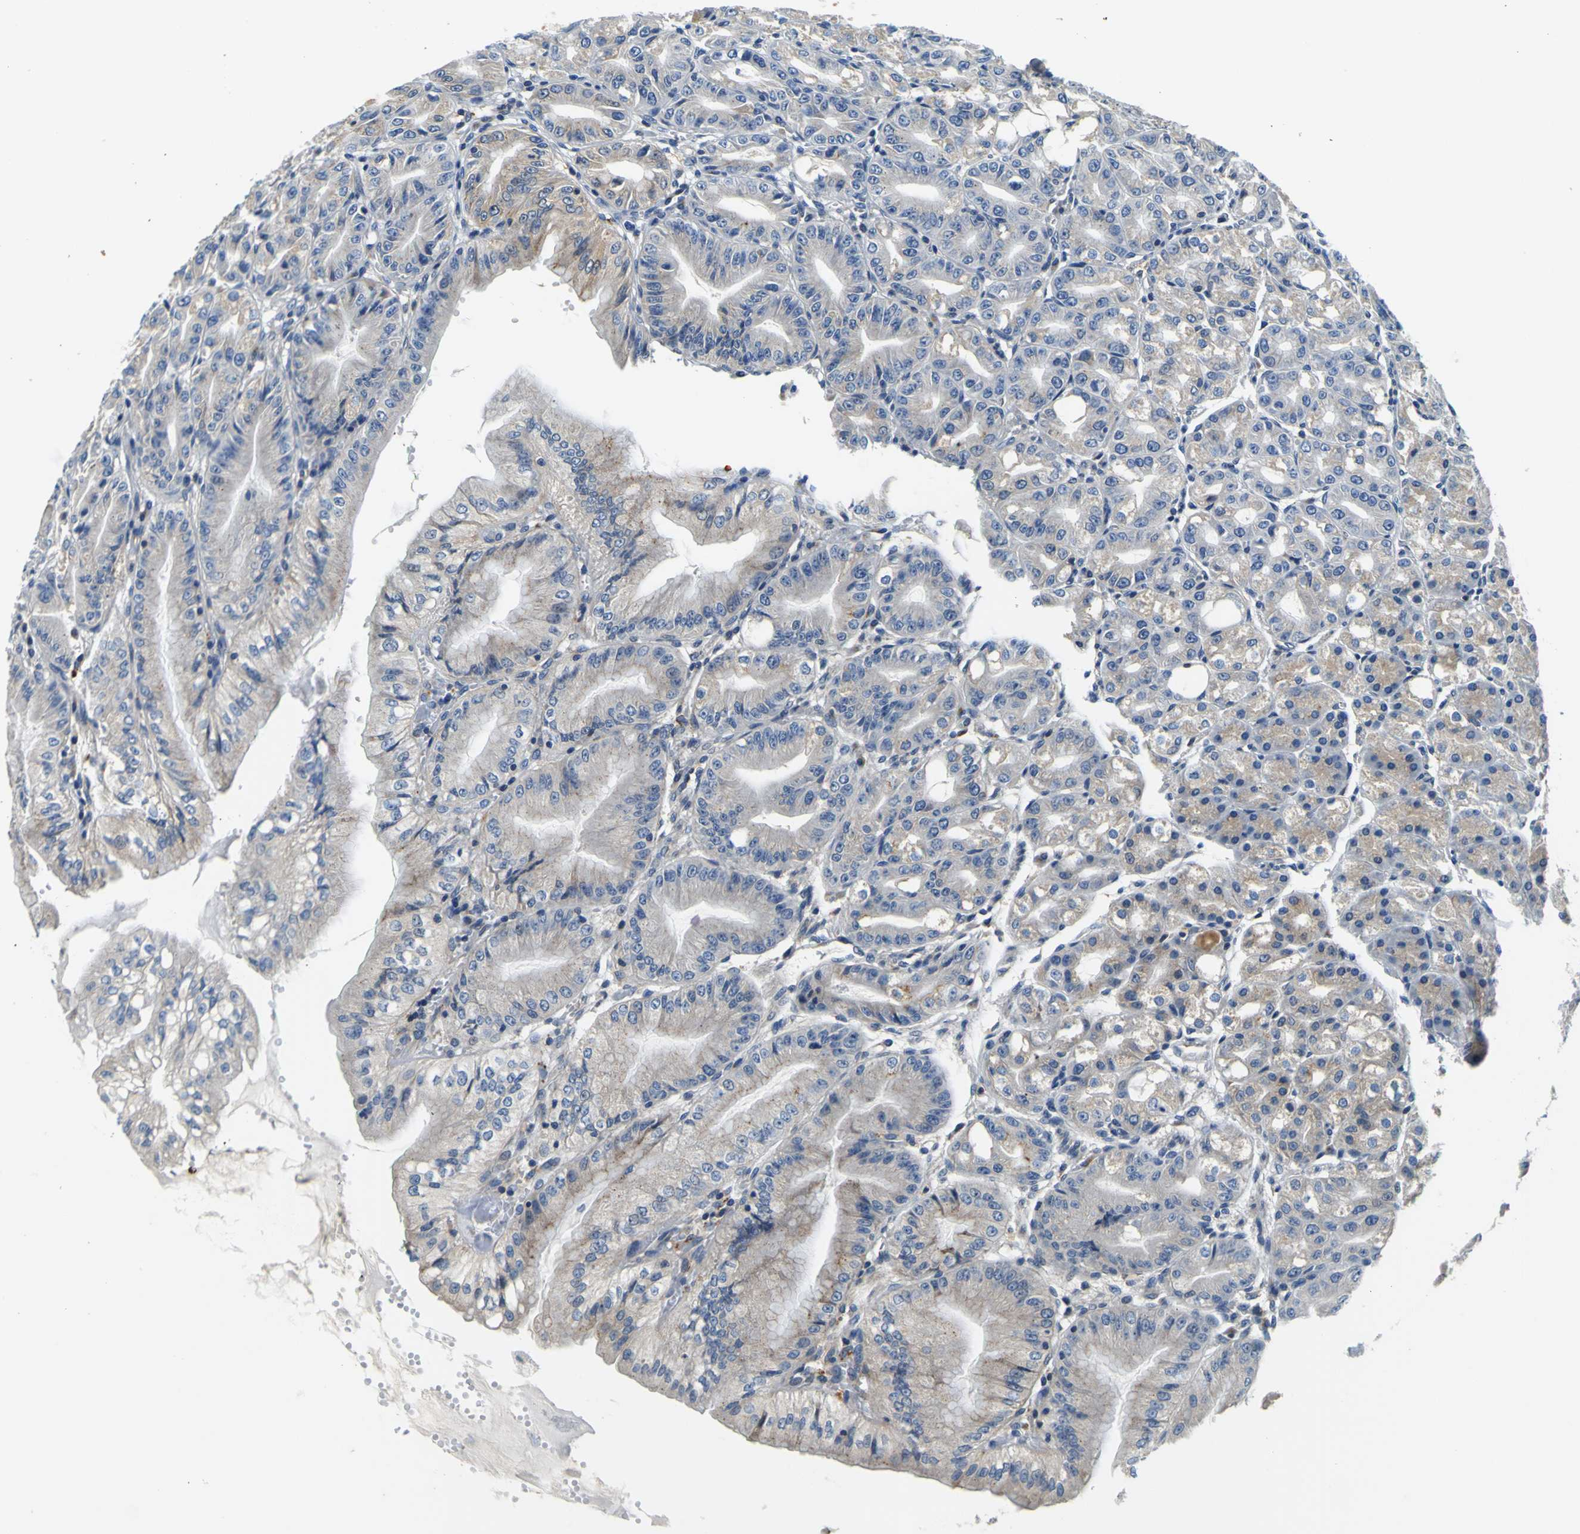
{"staining": {"intensity": "moderate", "quantity": ">75%", "location": "cytoplasmic/membranous"}, "tissue": "stomach", "cell_type": "Glandular cells", "image_type": "normal", "snomed": [{"axis": "morphology", "description": "Normal tissue, NOS"}, {"axis": "topography", "description": "Stomach, lower"}], "caption": "DAB (3,3'-diaminobenzidine) immunohistochemical staining of benign stomach exhibits moderate cytoplasmic/membranous protein expression in about >75% of glandular cells.", "gene": "TNIK", "patient": {"sex": "male", "age": 71}}